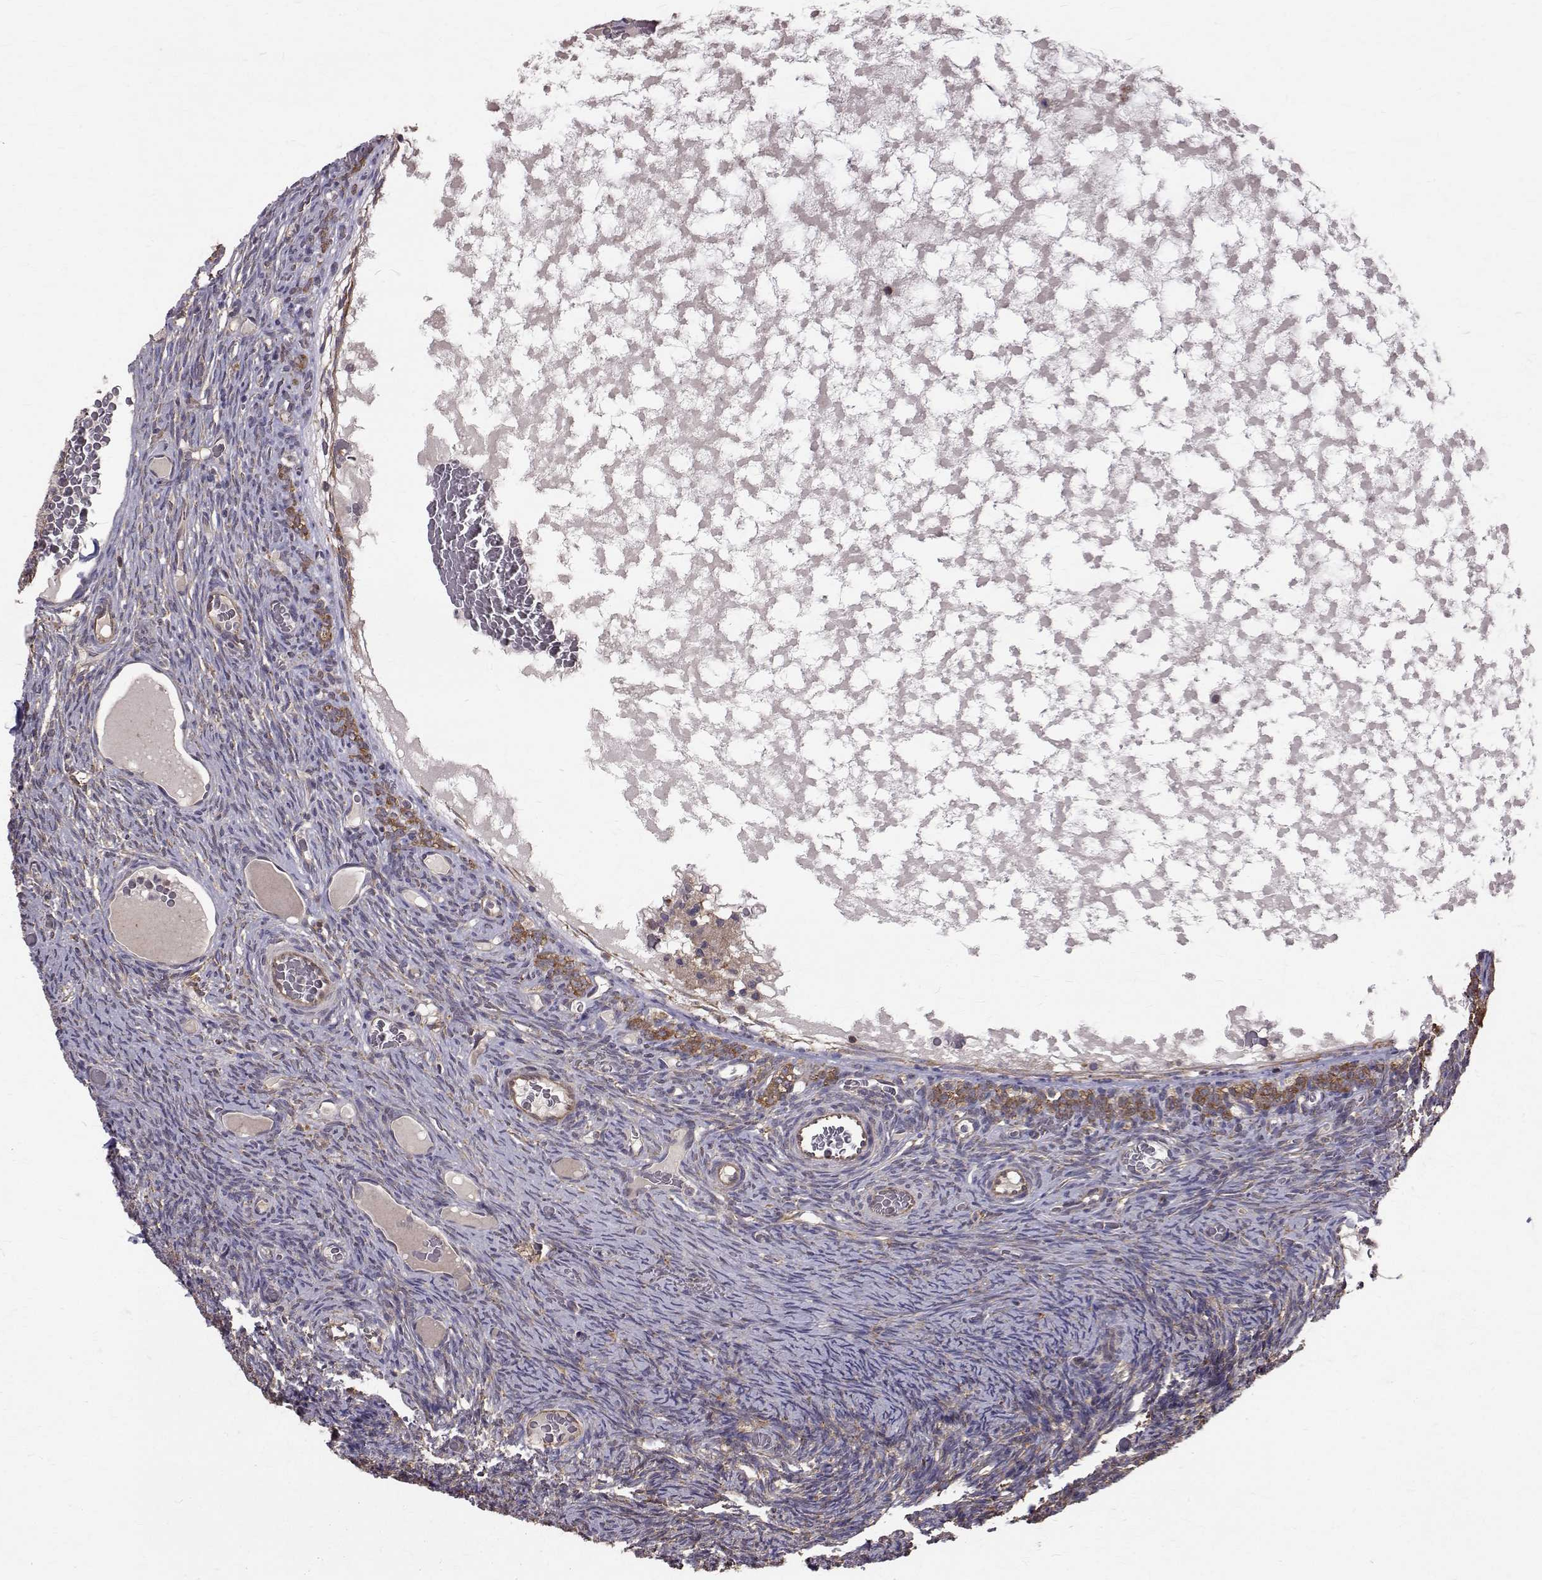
{"staining": {"intensity": "weak", "quantity": "25%-75%", "location": "cytoplasmic/membranous"}, "tissue": "ovary", "cell_type": "Ovarian stroma cells", "image_type": "normal", "snomed": [{"axis": "morphology", "description": "Normal tissue, NOS"}, {"axis": "topography", "description": "Ovary"}], "caption": "This micrograph shows immunohistochemistry staining of unremarkable ovary, with low weak cytoplasmic/membranous expression in approximately 25%-75% of ovarian stroma cells.", "gene": "FARSB", "patient": {"sex": "female", "age": 34}}